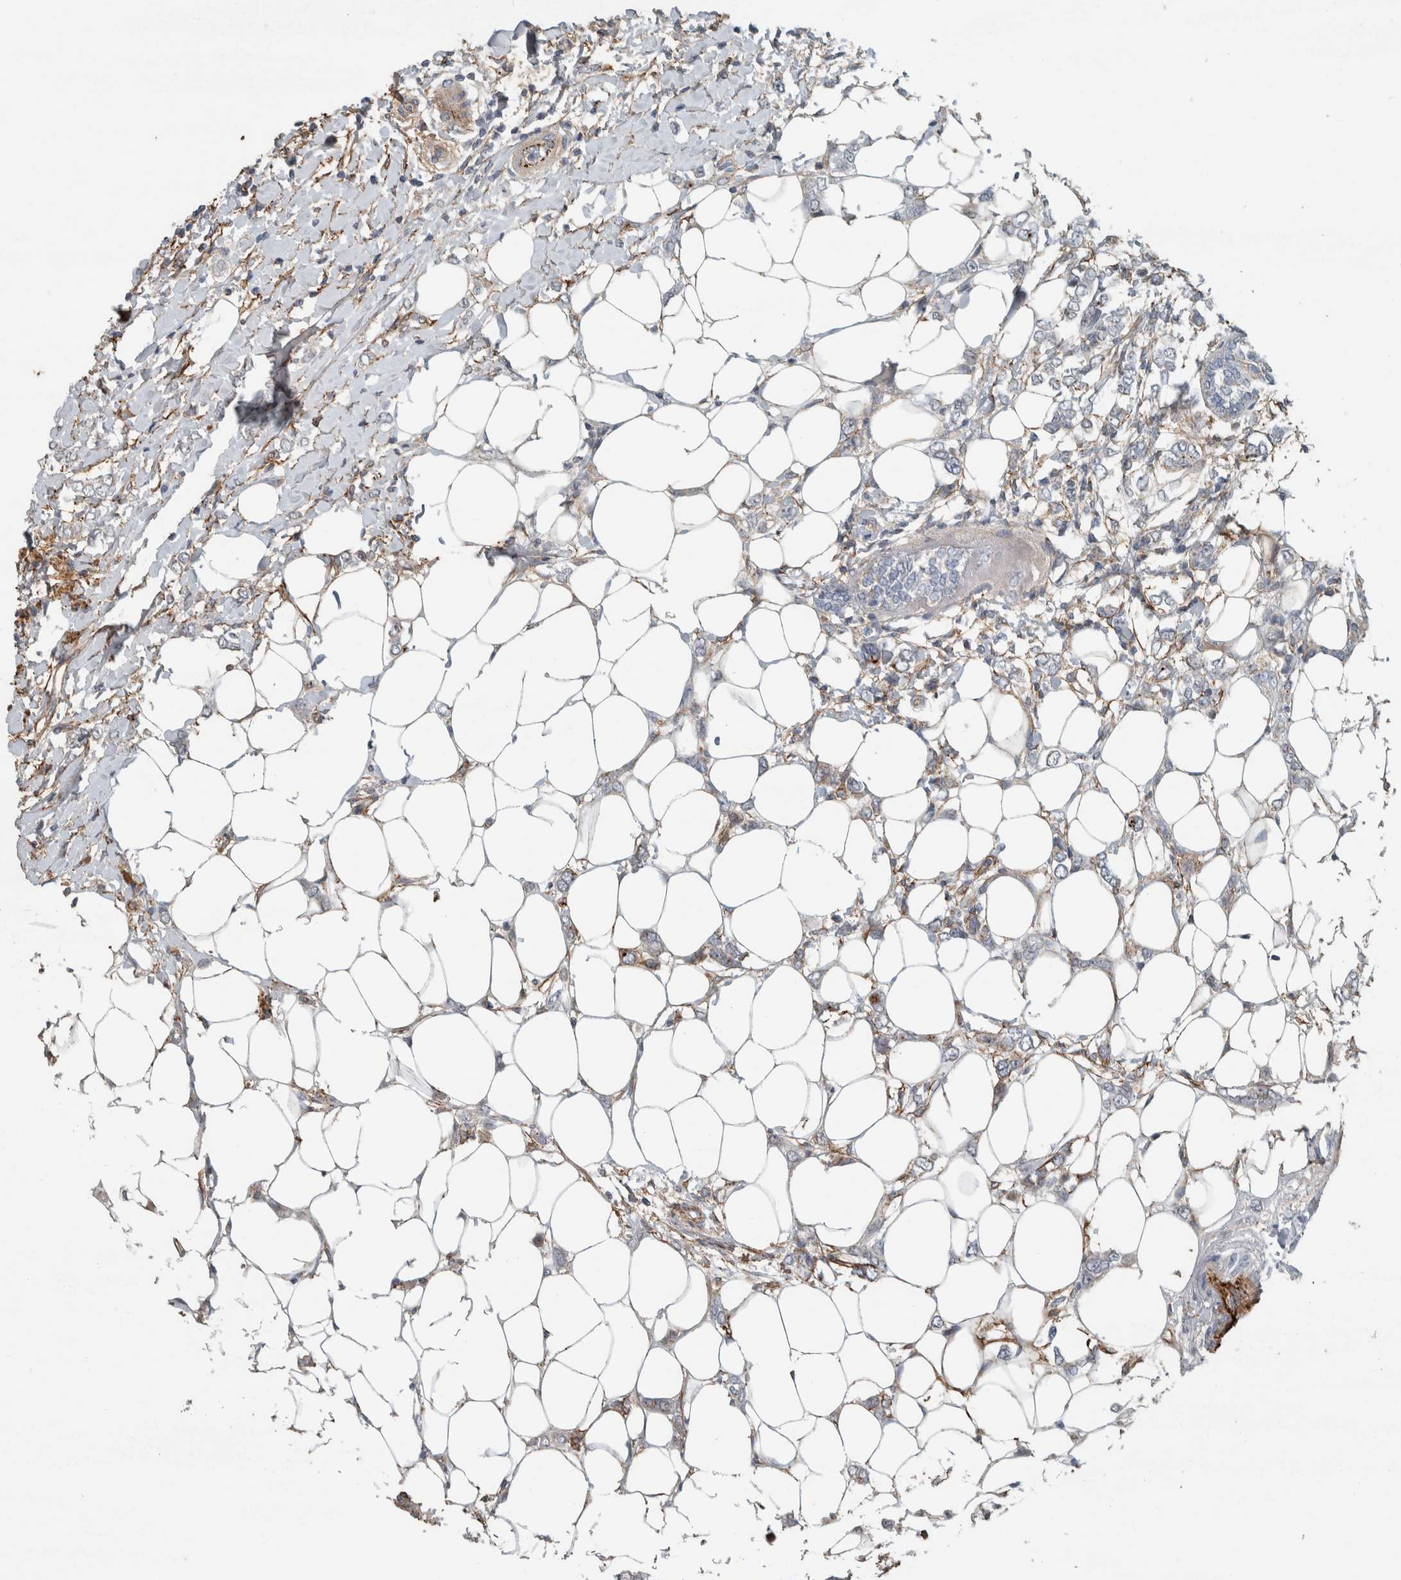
{"staining": {"intensity": "negative", "quantity": "none", "location": "none"}, "tissue": "breast cancer", "cell_type": "Tumor cells", "image_type": "cancer", "snomed": [{"axis": "morphology", "description": "Normal tissue, NOS"}, {"axis": "morphology", "description": "Lobular carcinoma"}, {"axis": "topography", "description": "Breast"}], "caption": "Breast cancer (lobular carcinoma) was stained to show a protein in brown. There is no significant positivity in tumor cells. (DAB (3,3'-diaminobenzidine) immunohistochemistry (IHC) with hematoxylin counter stain).", "gene": "FN1", "patient": {"sex": "female", "age": 47}}